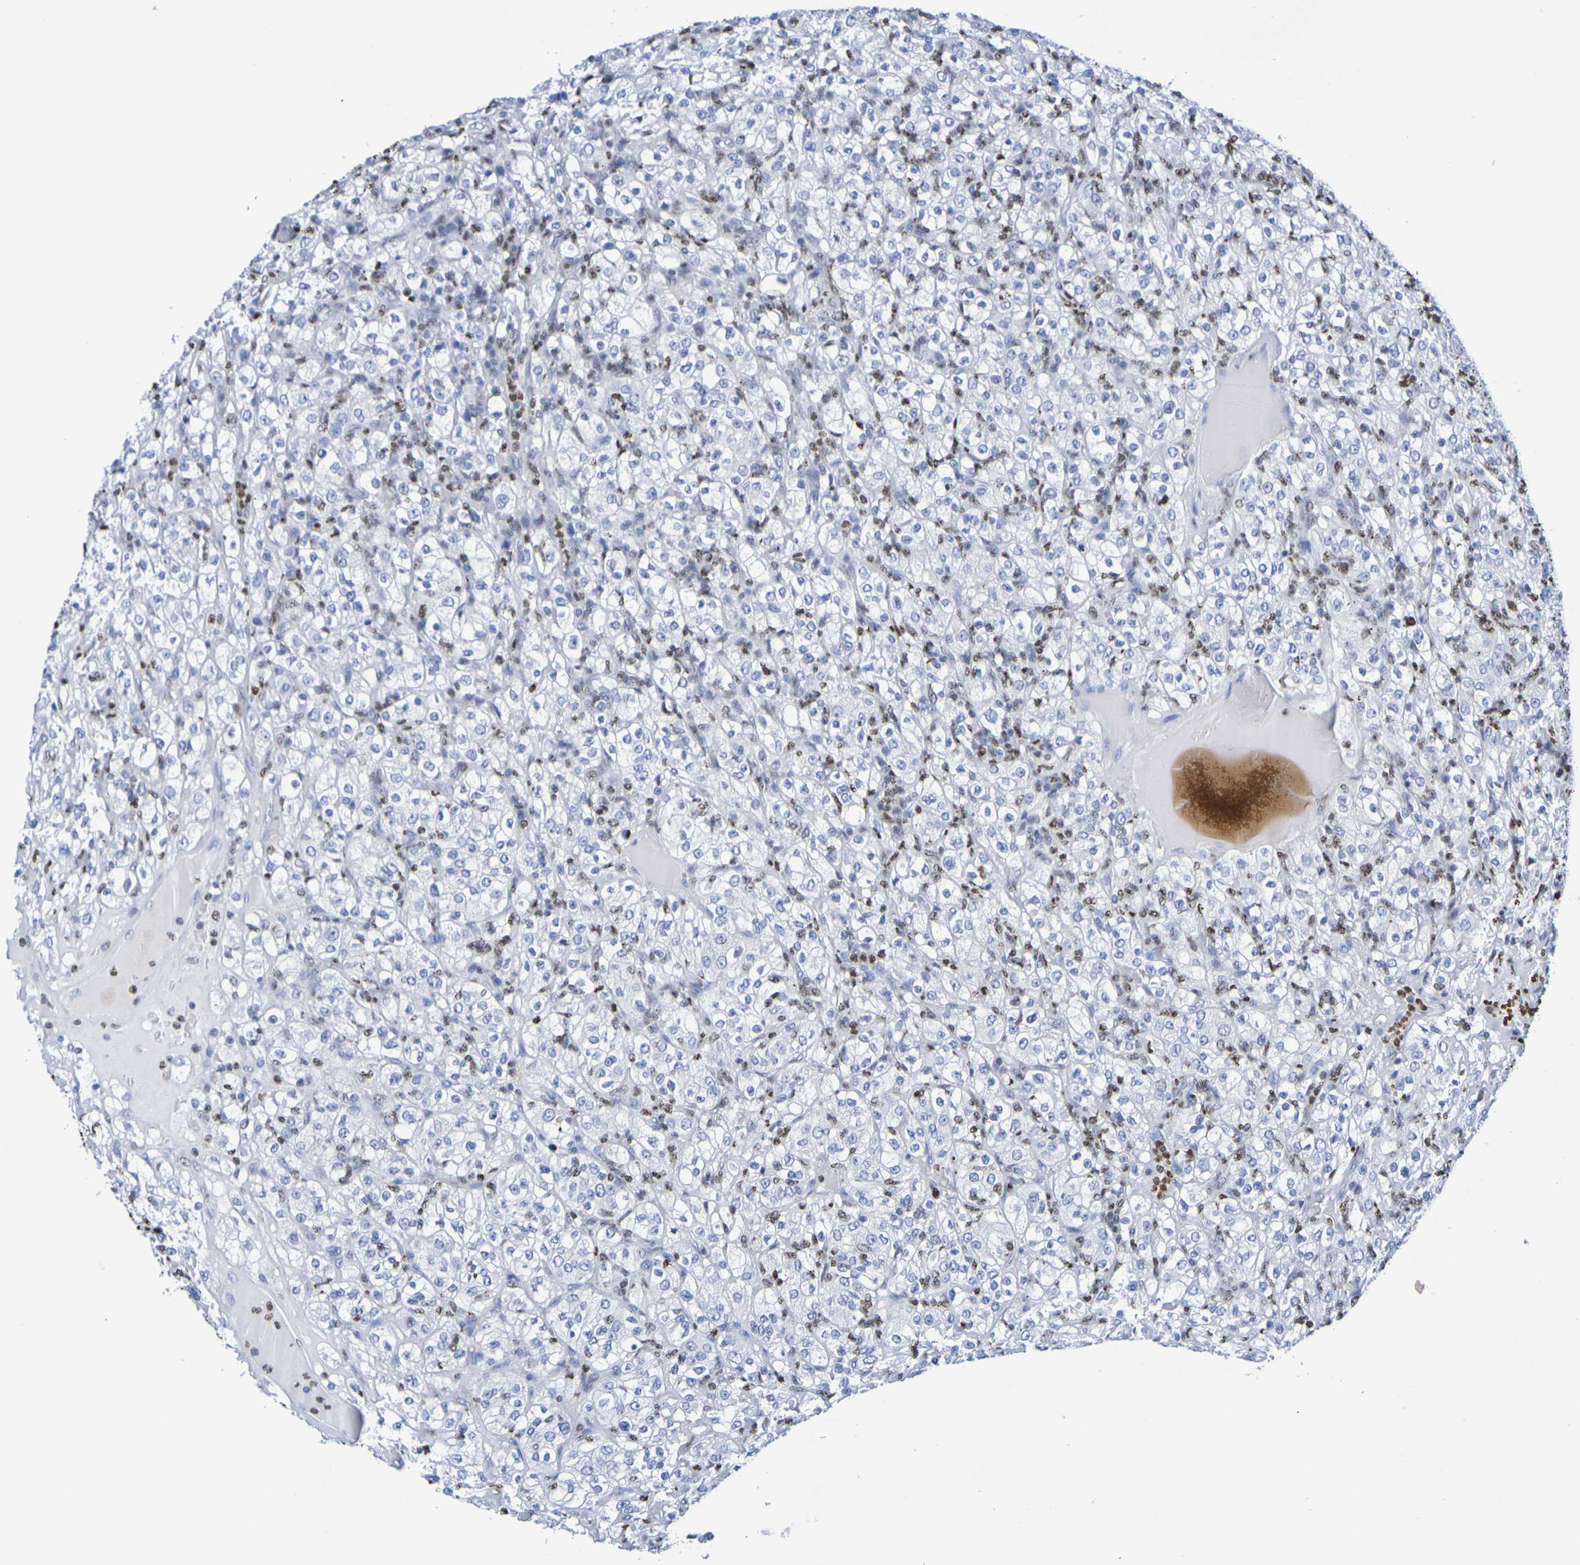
{"staining": {"intensity": "negative", "quantity": "none", "location": "none"}, "tissue": "renal cancer", "cell_type": "Tumor cells", "image_type": "cancer", "snomed": [{"axis": "morphology", "description": "Normal tissue, NOS"}, {"axis": "morphology", "description": "Adenocarcinoma, NOS"}, {"axis": "topography", "description": "Kidney"}], "caption": "Immunohistochemistry (IHC) photomicrograph of neoplastic tissue: human renal adenocarcinoma stained with DAB (3,3'-diaminobenzidine) exhibits no significant protein staining in tumor cells. (DAB IHC with hematoxylin counter stain).", "gene": "H1-5", "patient": {"sex": "female", "age": 72}}